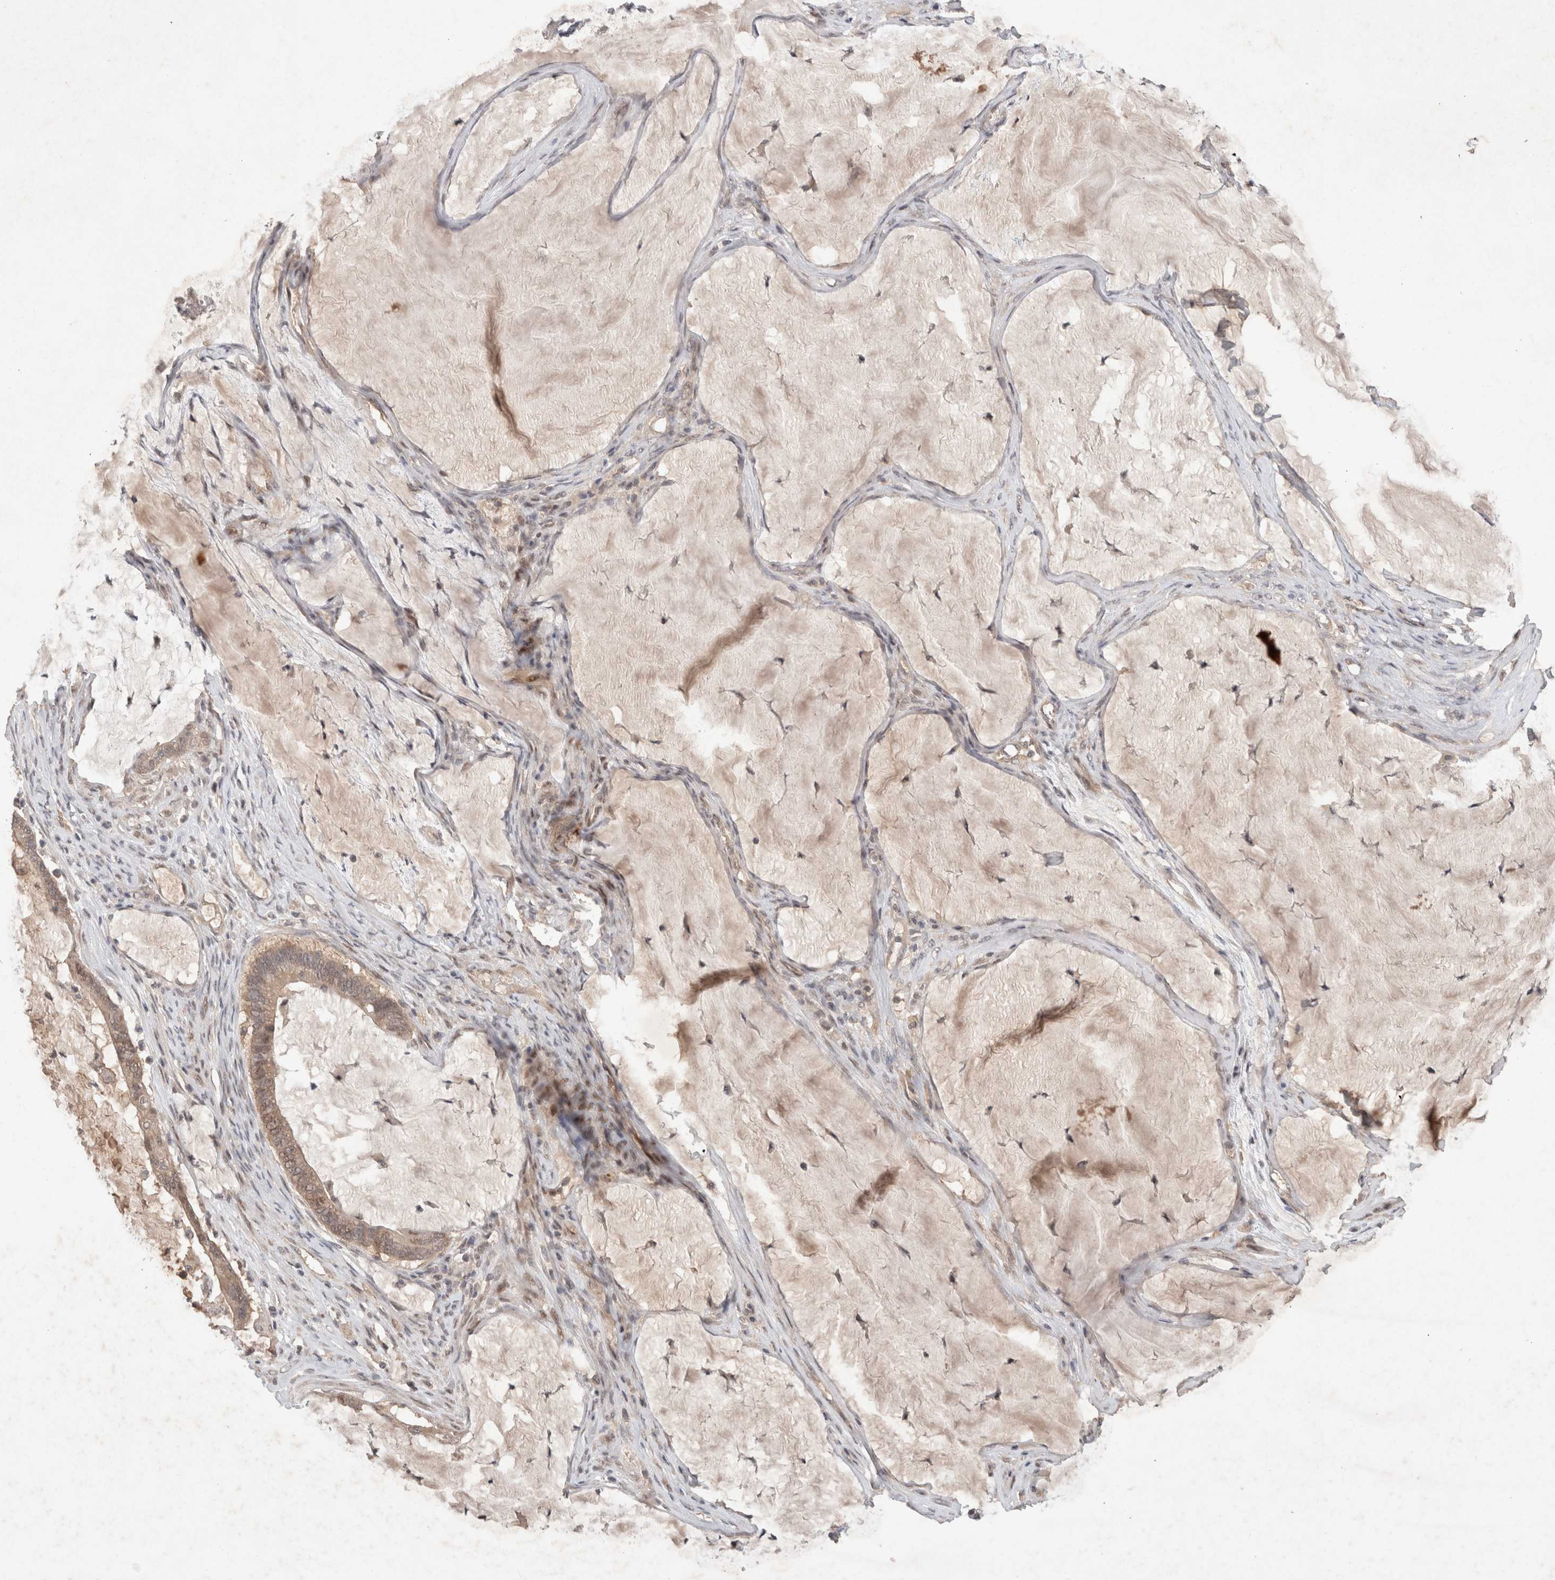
{"staining": {"intensity": "weak", "quantity": ">75%", "location": "cytoplasmic/membranous"}, "tissue": "ovarian cancer", "cell_type": "Tumor cells", "image_type": "cancer", "snomed": [{"axis": "morphology", "description": "Cystadenocarcinoma, mucinous, NOS"}, {"axis": "topography", "description": "Ovary"}], "caption": "Immunohistochemistry histopathology image of neoplastic tissue: ovarian mucinous cystadenocarcinoma stained using immunohistochemistry (IHC) exhibits low levels of weak protein expression localized specifically in the cytoplasmic/membranous of tumor cells, appearing as a cytoplasmic/membranous brown color.", "gene": "RASAL2", "patient": {"sex": "female", "age": 61}}